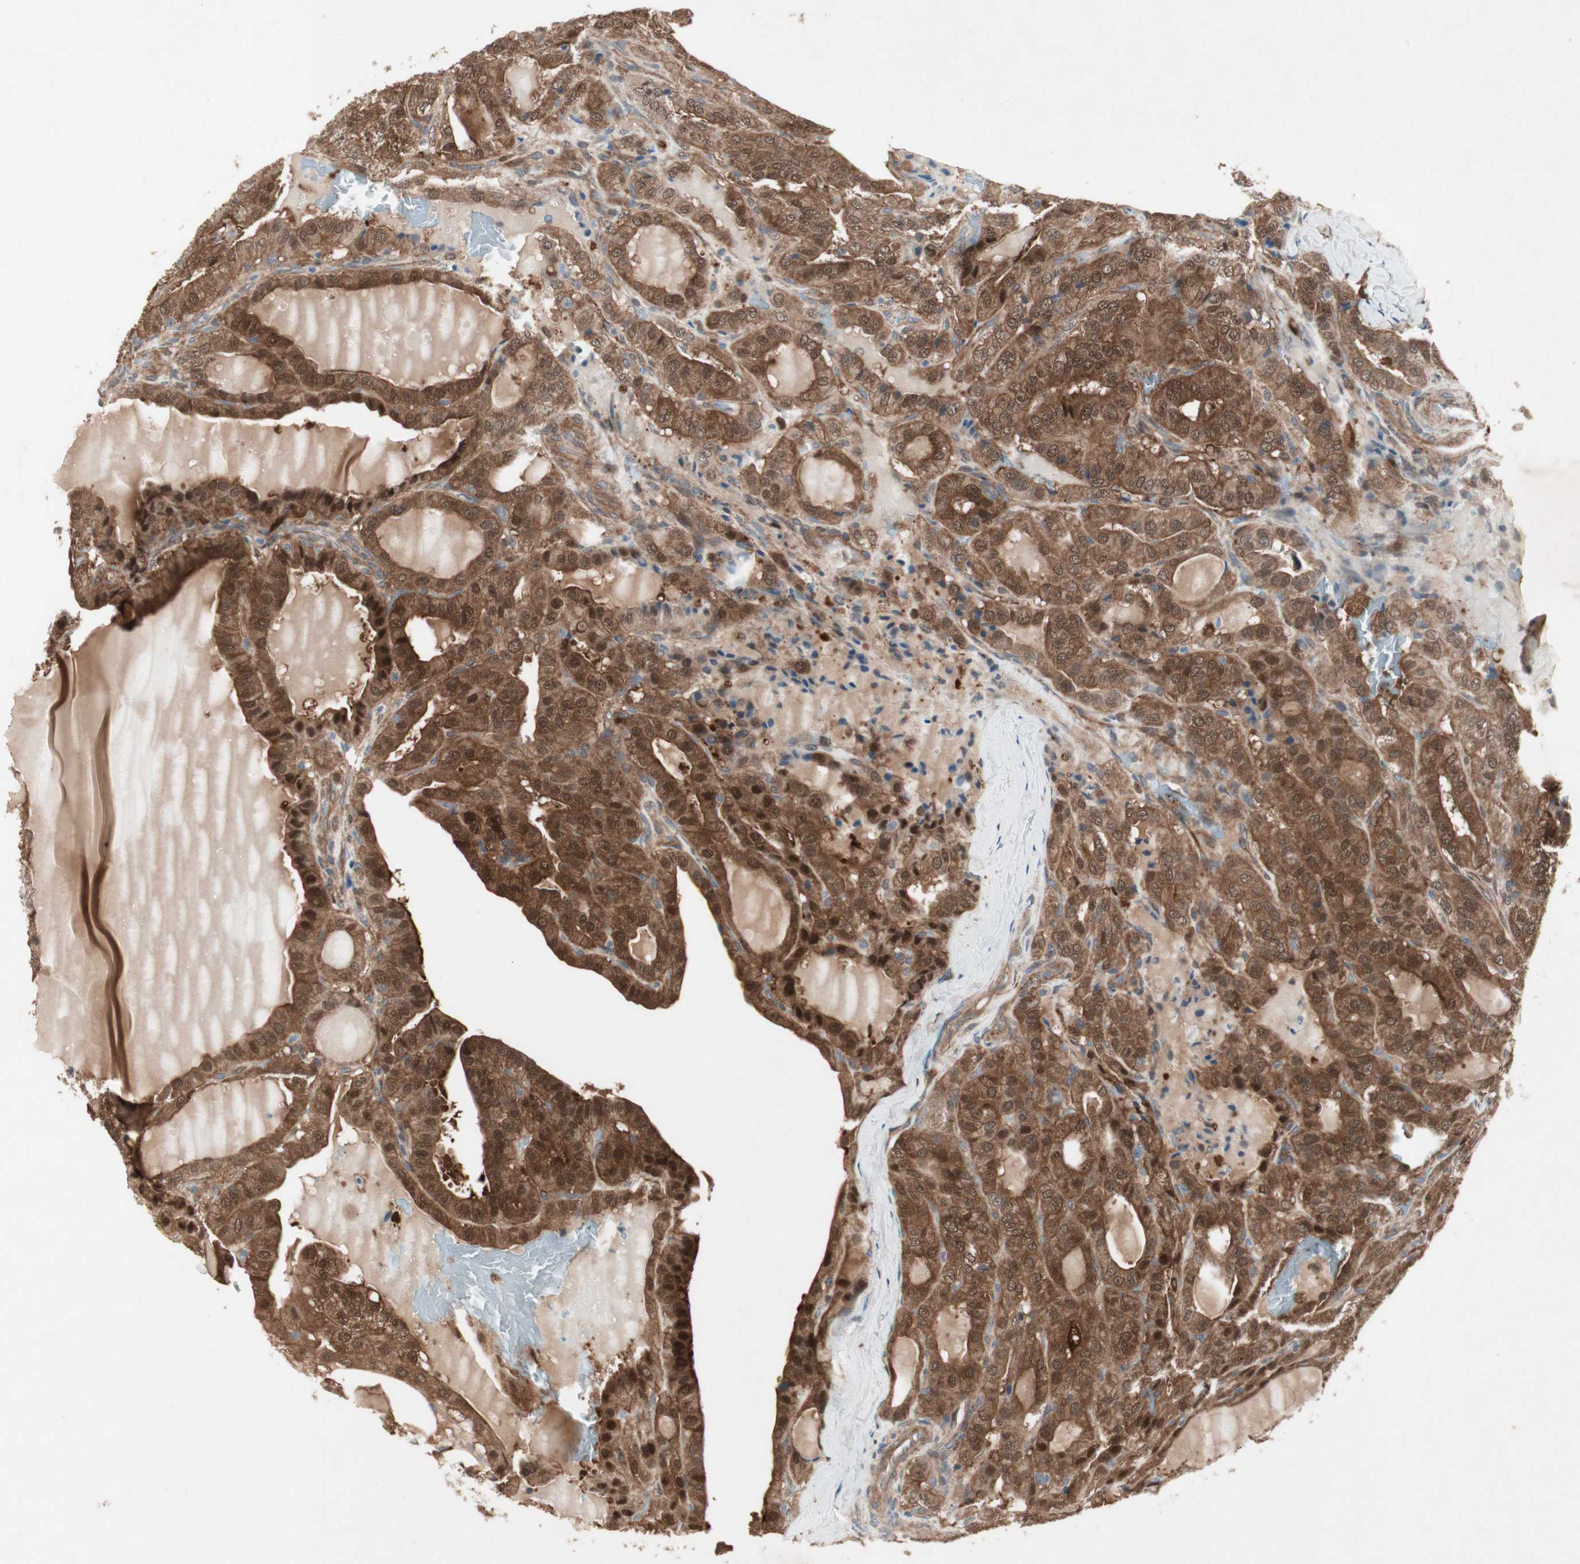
{"staining": {"intensity": "moderate", "quantity": ">75%", "location": "cytoplasmic/membranous"}, "tissue": "thyroid cancer", "cell_type": "Tumor cells", "image_type": "cancer", "snomed": [{"axis": "morphology", "description": "Papillary adenocarcinoma, NOS"}, {"axis": "topography", "description": "Thyroid gland"}], "caption": "This micrograph reveals immunohistochemistry (IHC) staining of thyroid papillary adenocarcinoma, with medium moderate cytoplasmic/membranous positivity in about >75% of tumor cells.", "gene": "SDSL", "patient": {"sex": "male", "age": 77}}